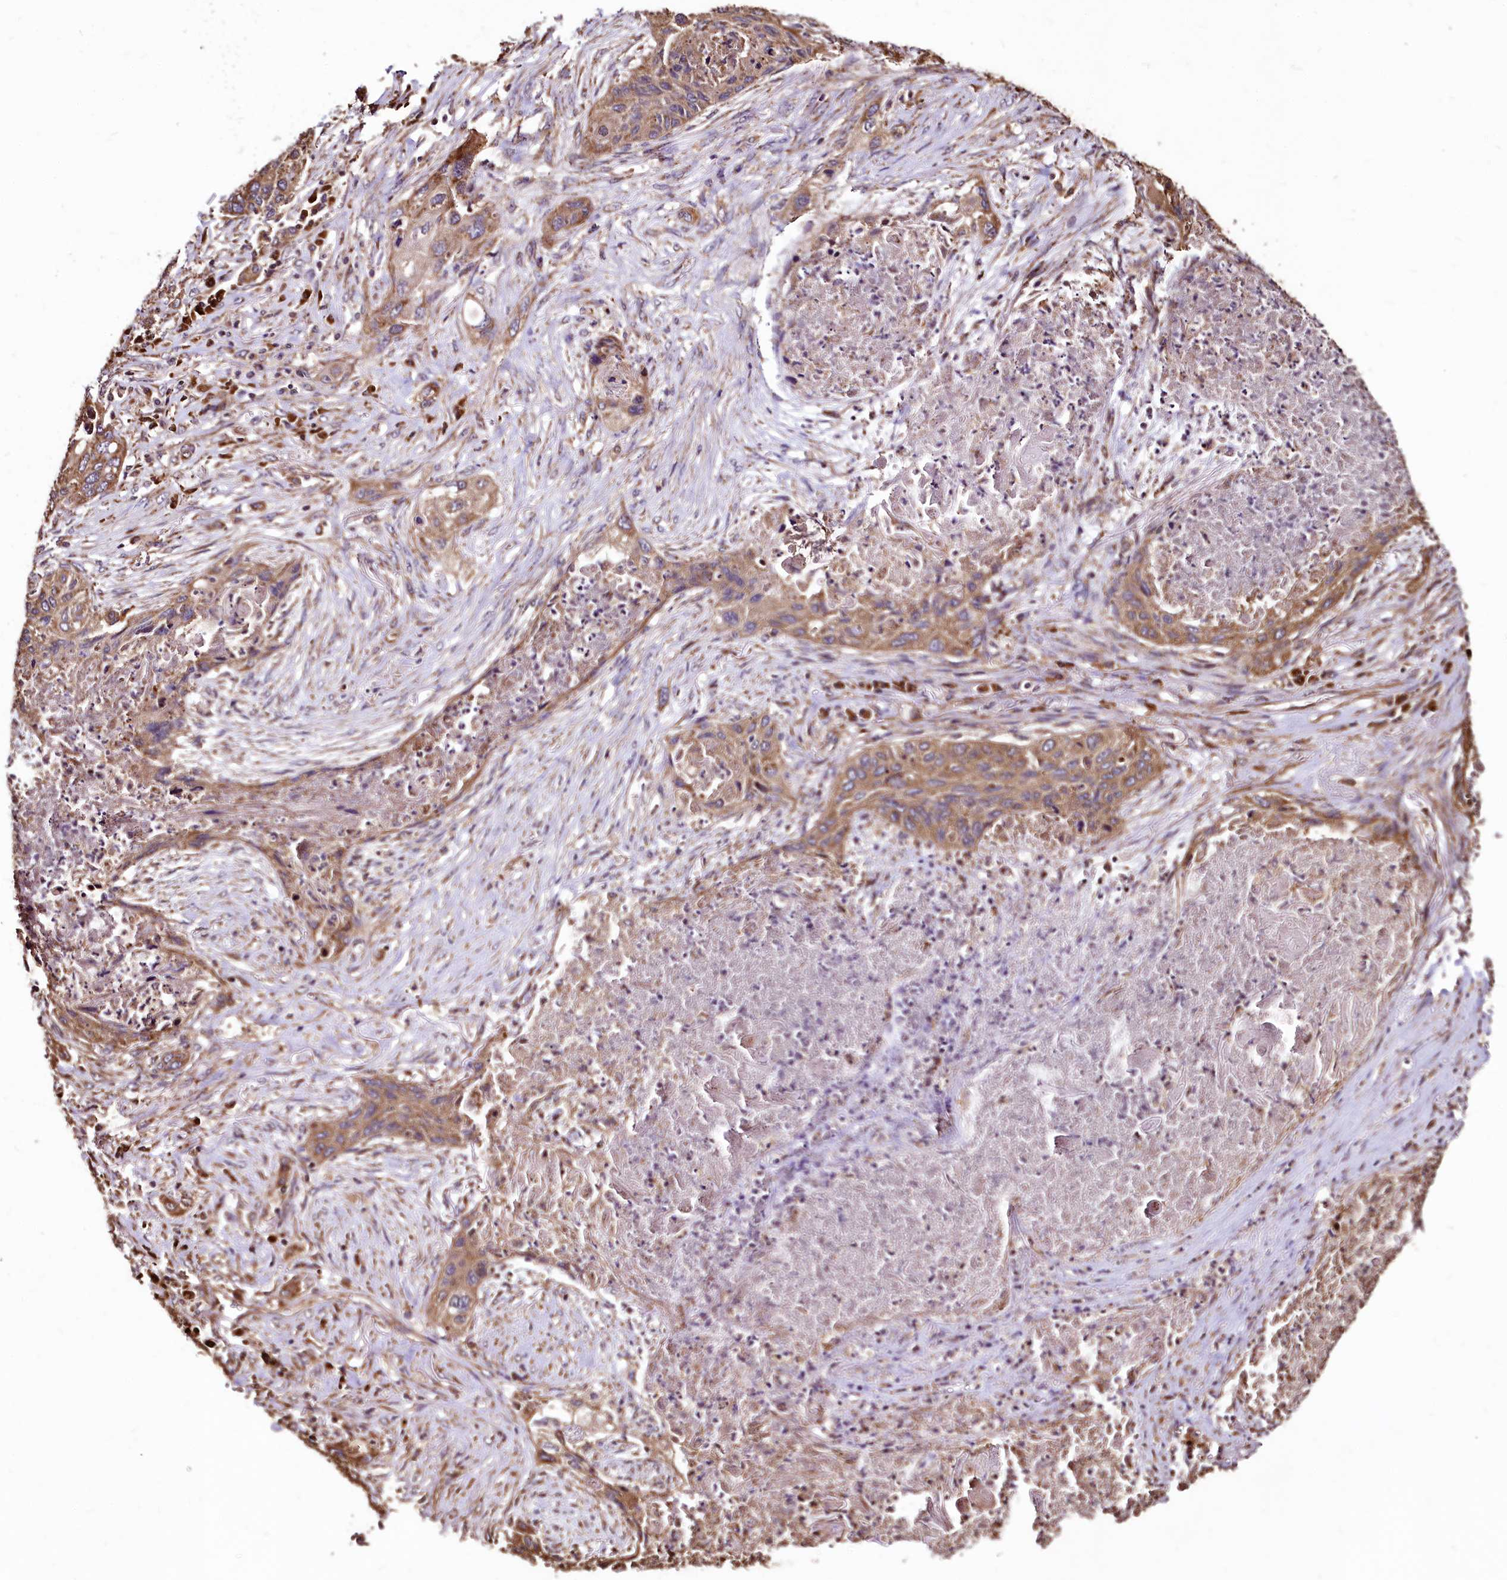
{"staining": {"intensity": "moderate", "quantity": ">75%", "location": "cytoplasmic/membranous"}, "tissue": "lung cancer", "cell_type": "Tumor cells", "image_type": "cancer", "snomed": [{"axis": "morphology", "description": "Squamous cell carcinoma, NOS"}, {"axis": "topography", "description": "Lung"}], "caption": "A high-resolution image shows IHC staining of lung squamous cell carcinoma, which shows moderate cytoplasmic/membranous staining in approximately >75% of tumor cells. (DAB (3,3'-diaminobenzidine) = brown stain, brightfield microscopy at high magnification).", "gene": "LRSAM1", "patient": {"sex": "female", "age": 63}}